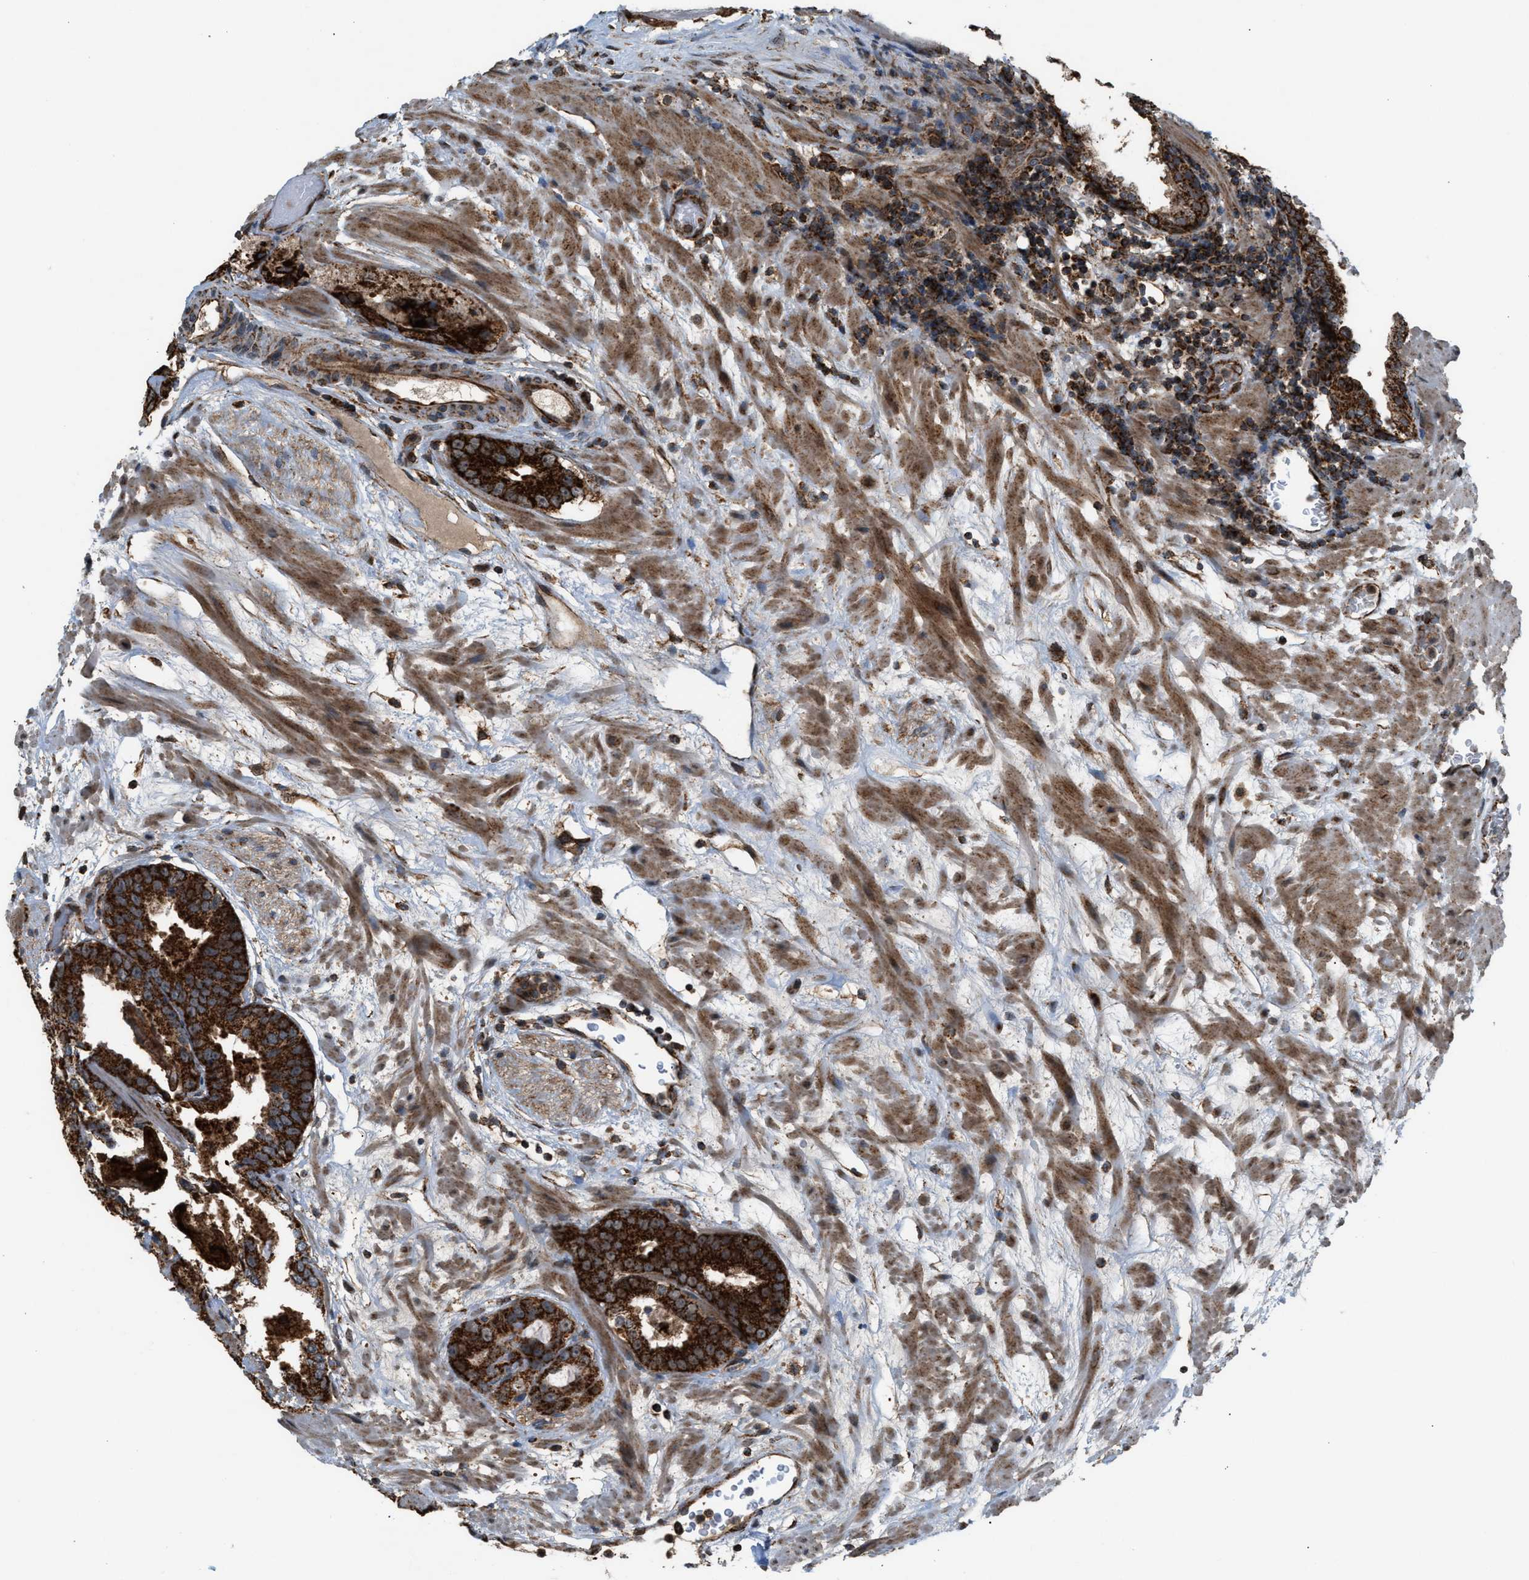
{"staining": {"intensity": "strong", "quantity": ">75%", "location": "cytoplasmic/membranous"}, "tissue": "prostate cancer", "cell_type": "Tumor cells", "image_type": "cancer", "snomed": [{"axis": "morphology", "description": "Adenocarcinoma, Low grade"}, {"axis": "topography", "description": "Prostate"}], "caption": "Protein expression analysis of human prostate cancer (adenocarcinoma (low-grade)) reveals strong cytoplasmic/membranous expression in about >75% of tumor cells.", "gene": "SGSM2", "patient": {"sex": "male", "age": 69}}